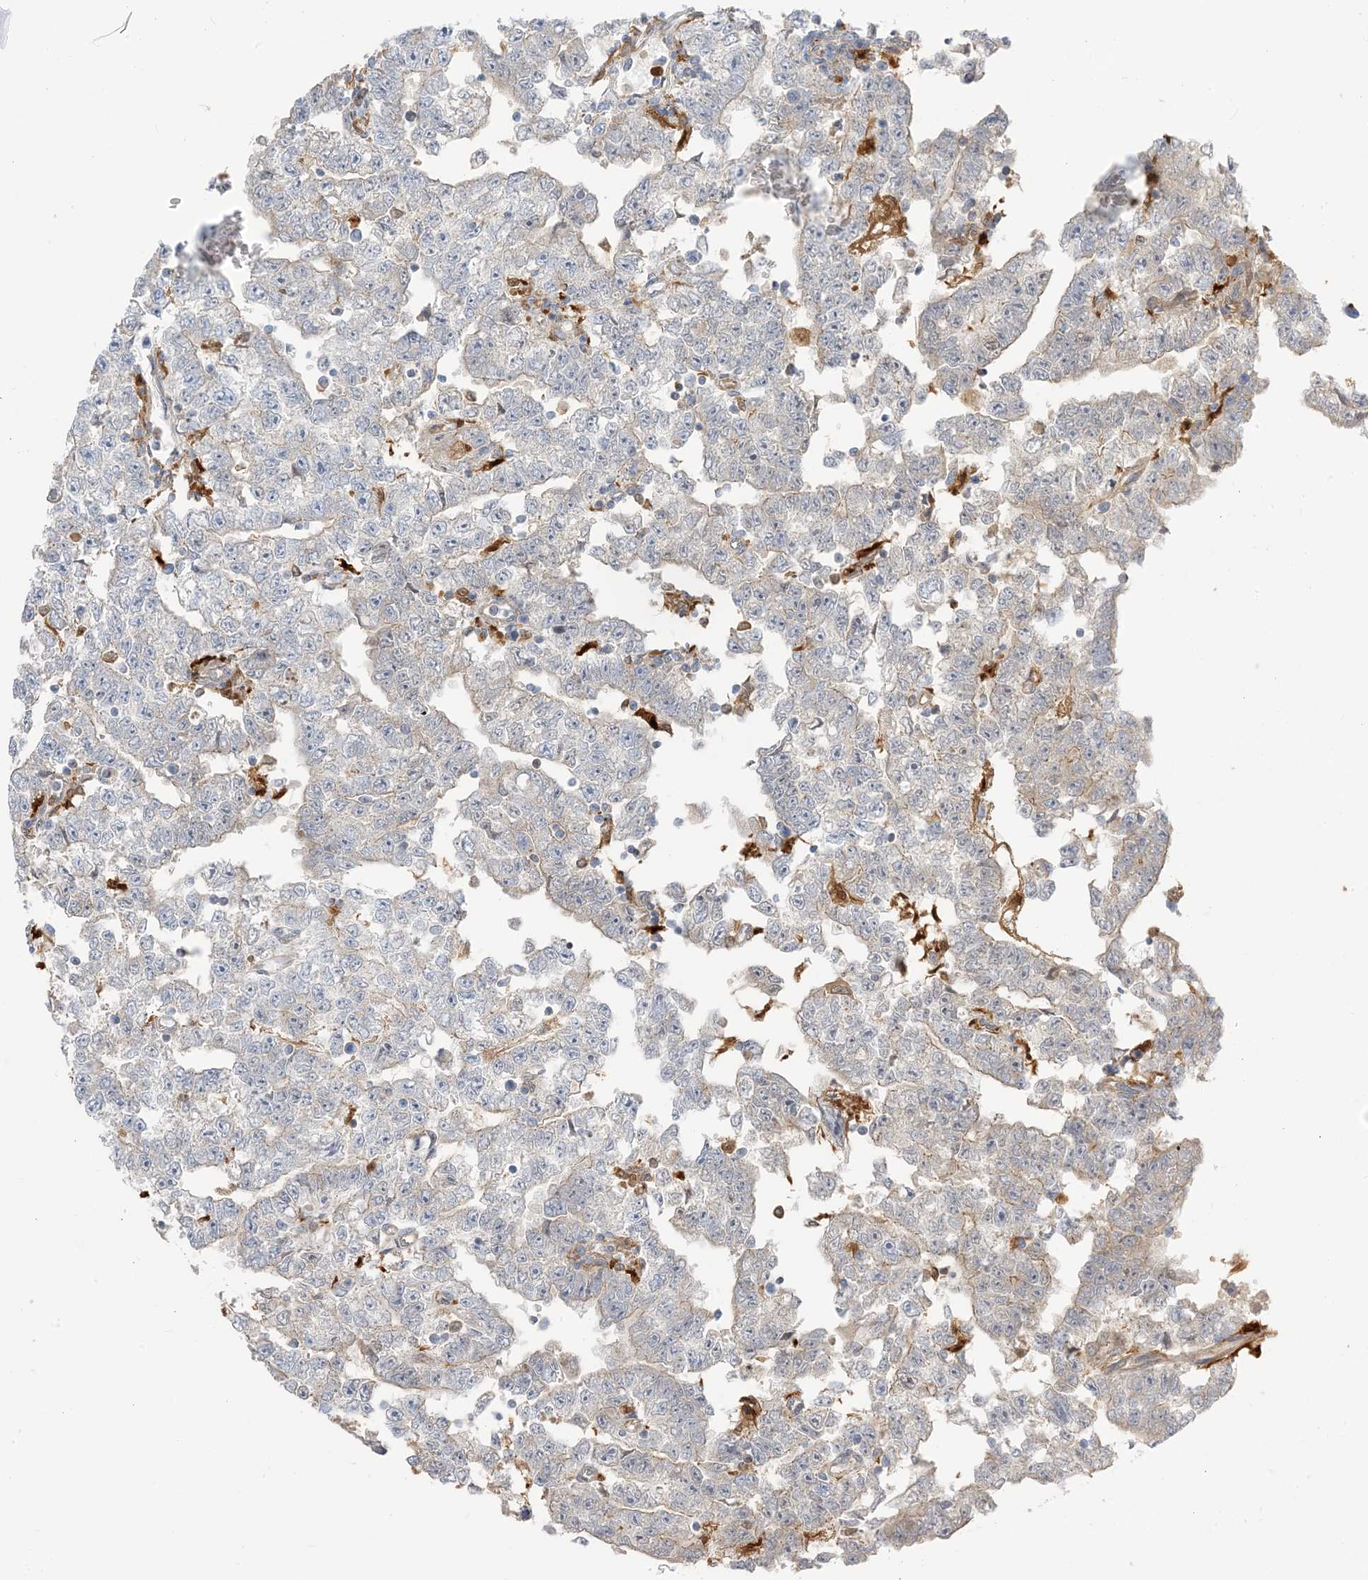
{"staining": {"intensity": "weak", "quantity": "<25%", "location": "cytoplasmic/membranous"}, "tissue": "testis cancer", "cell_type": "Tumor cells", "image_type": "cancer", "snomed": [{"axis": "morphology", "description": "Carcinoma, Embryonal, NOS"}, {"axis": "topography", "description": "Testis"}], "caption": "IHC of human testis cancer displays no expression in tumor cells.", "gene": "NAGK", "patient": {"sex": "male", "age": 25}}